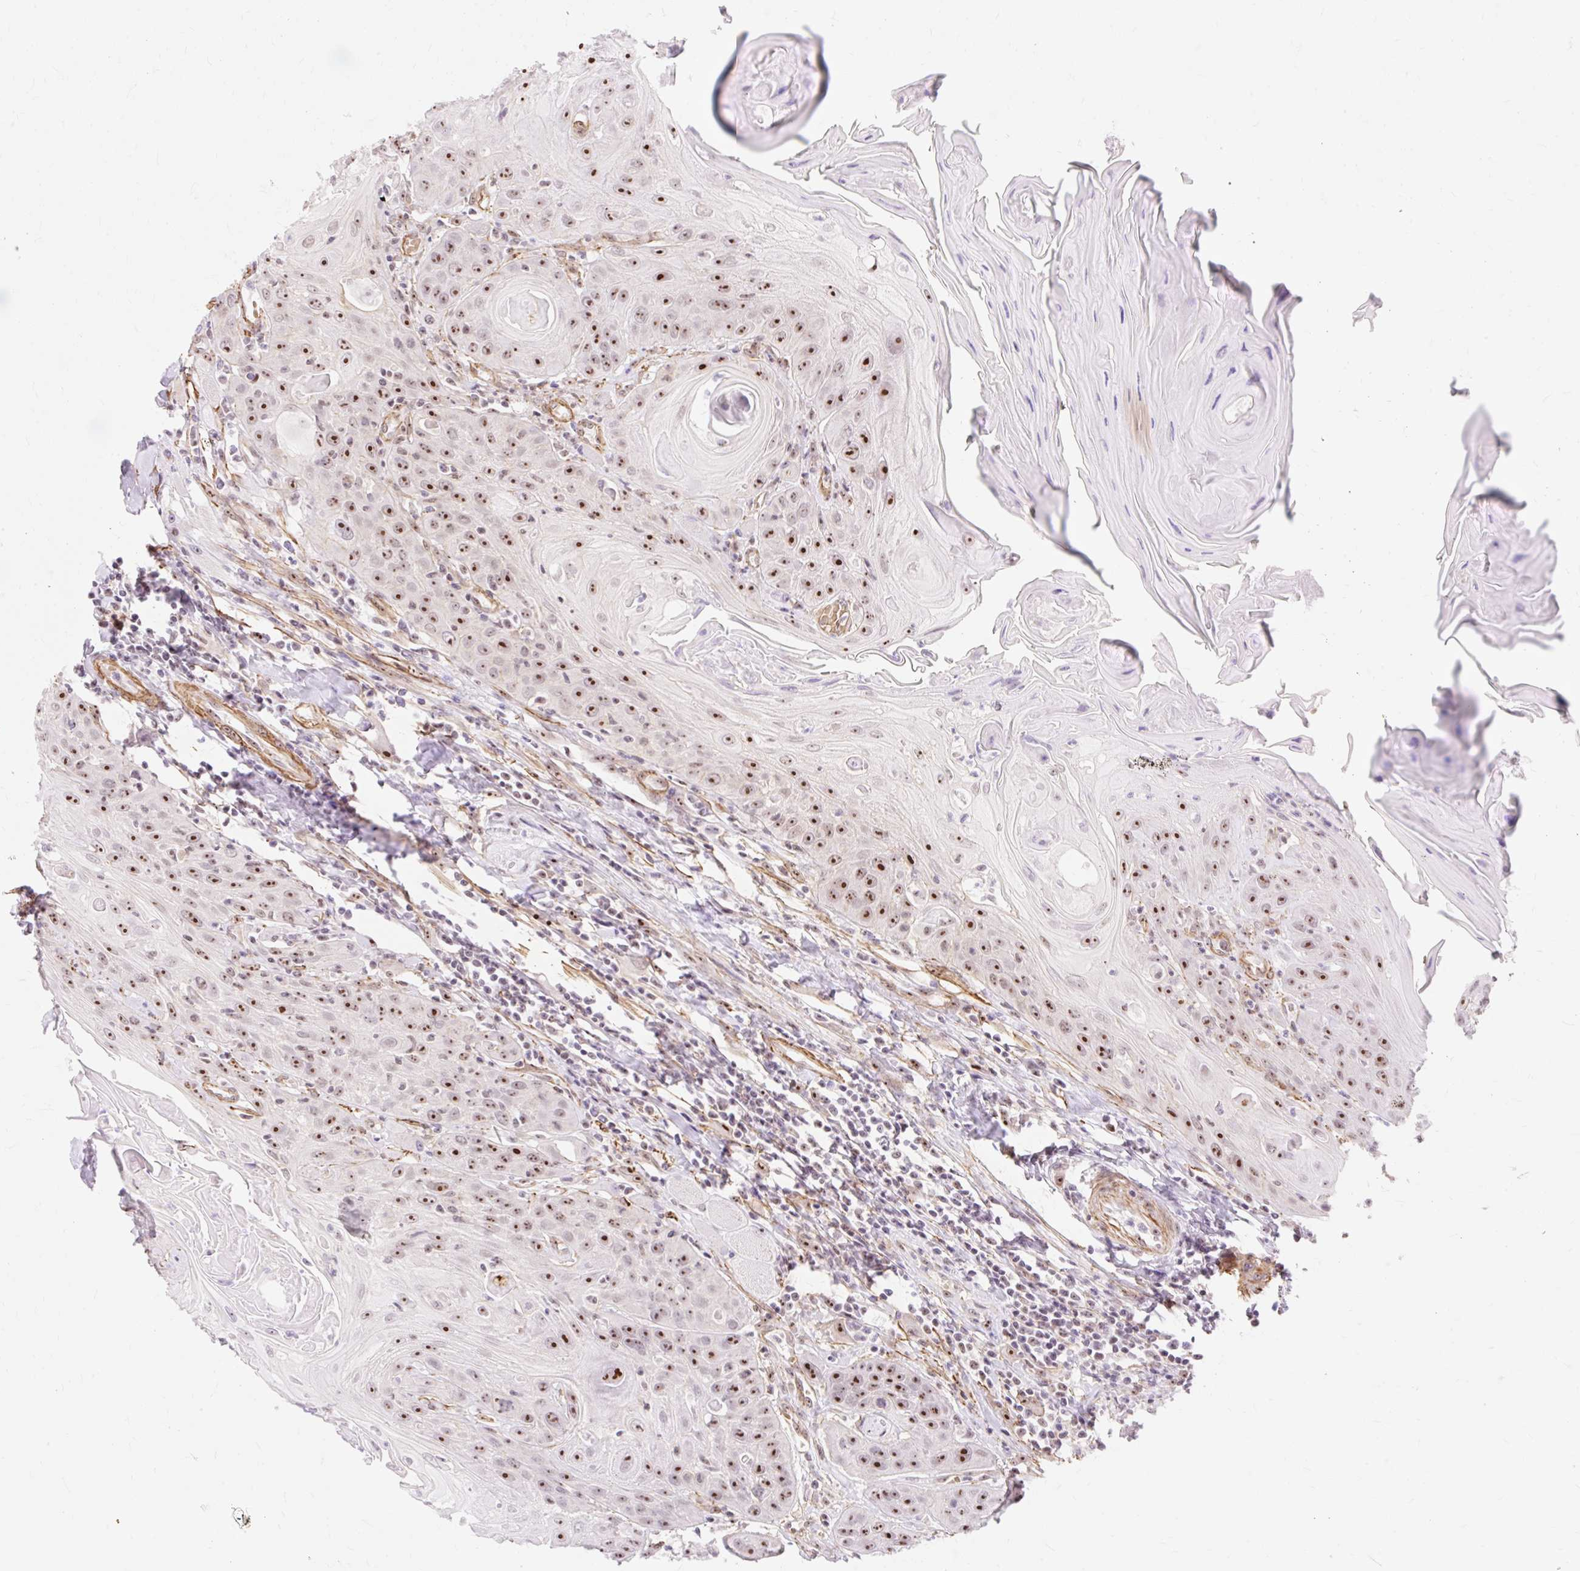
{"staining": {"intensity": "strong", "quantity": ">75%", "location": "nuclear"}, "tissue": "head and neck cancer", "cell_type": "Tumor cells", "image_type": "cancer", "snomed": [{"axis": "morphology", "description": "Squamous cell carcinoma, NOS"}, {"axis": "topography", "description": "Head-Neck"}], "caption": "A histopathology image showing strong nuclear positivity in about >75% of tumor cells in head and neck squamous cell carcinoma, as visualized by brown immunohistochemical staining.", "gene": "OBP2A", "patient": {"sex": "female", "age": 59}}